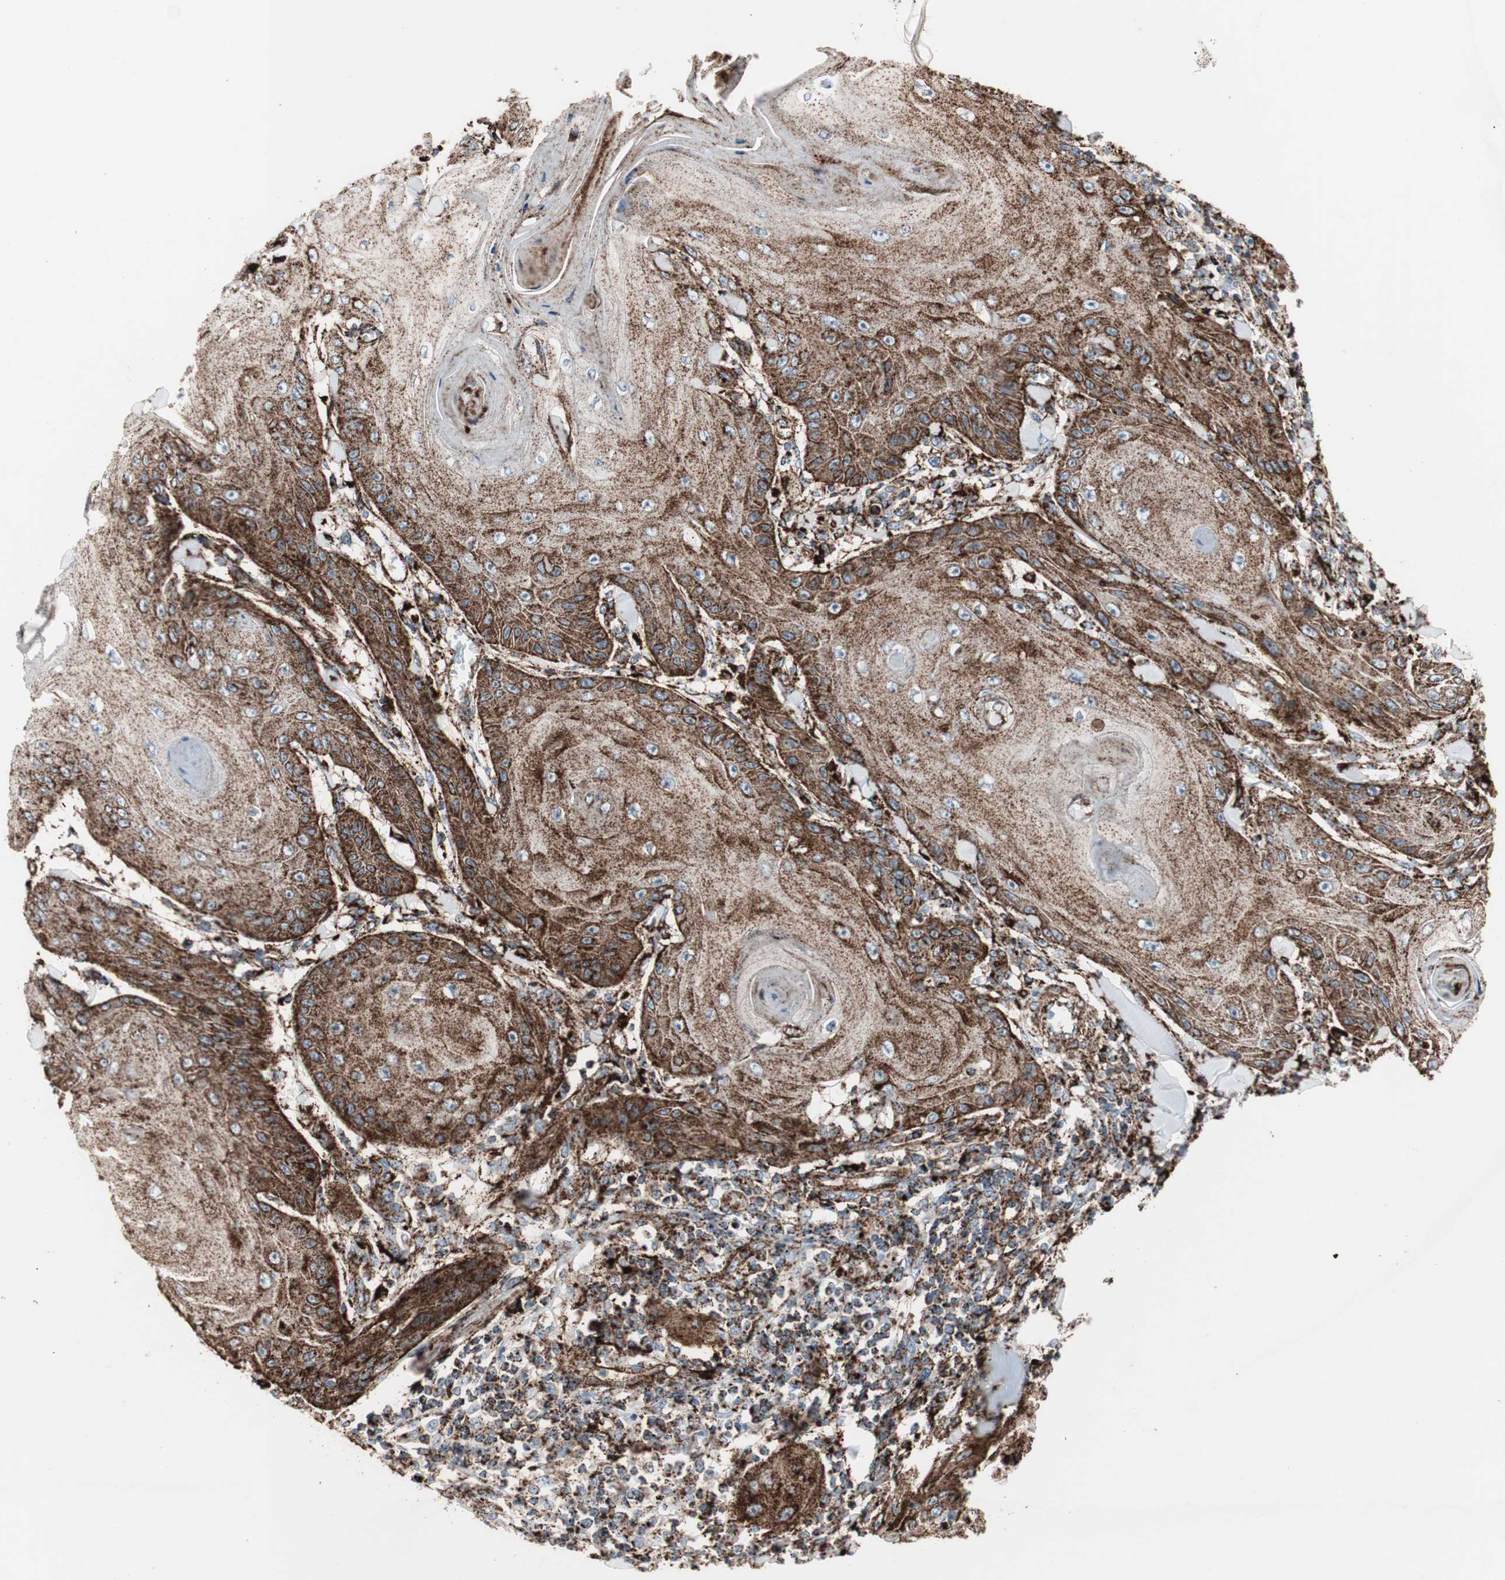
{"staining": {"intensity": "strong", "quantity": ">75%", "location": "cytoplasmic/membranous"}, "tissue": "skin cancer", "cell_type": "Tumor cells", "image_type": "cancer", "snomed": [{"axis": "morphology", "description": "Squamous cell carcinoma, NOS"}, {"axis": "topography", "description": "Skin"}], "caption": "Immunohistochemical staining of skin cancer (squamous cell carcinoma) exhibits high levels of strong cytoplasmic/membranous expression in about >75% of tumor cells.", "gene": "LAMP1", "patient": {"sex": "female", "age": 78}}